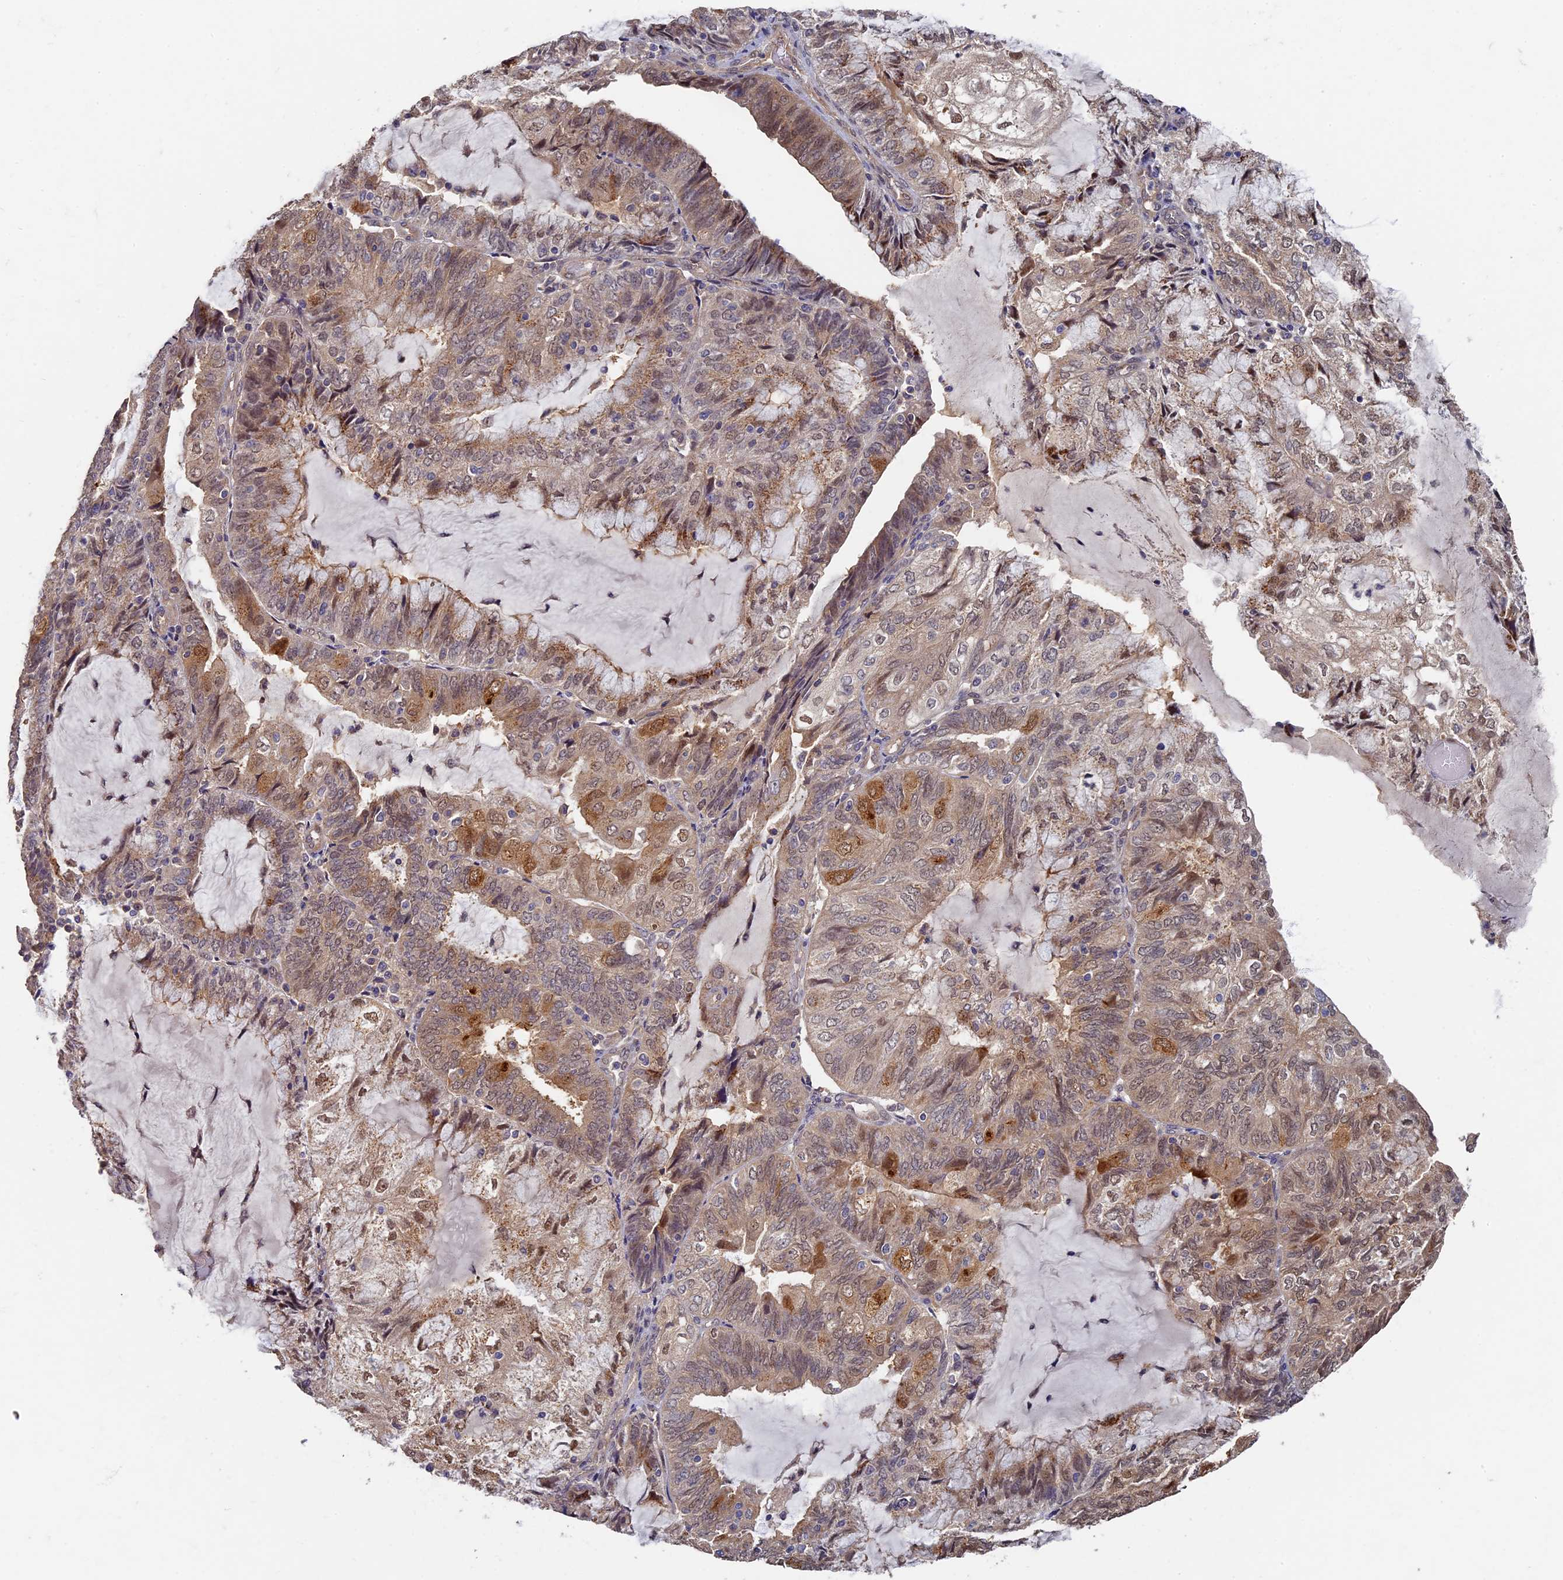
{"staining": {"intensity": "moderate", "quantity": "<25%", "location": "cytoplasmic/membranous"}, "tissue": "endometrial cancer", "cell_type": "Tumor cells", "image_type": "cancer", "snomed": [{"axis": "morphology", "description": "Adenocarcinoma, NOS"}, {"axis": "topography", "description": "Endometrium"}], "caption": "IHC micrograph of neoplastic tissue: adenocarcinoma (endometrial) stained using IHC reveals low levels of moderate protein expression localized specifically in the cytoplasmic/membranous of tumor cells, appearing as a cytoplasmic/membranous brown color.", "gene": "RSPH3", "patient": {"sex": "female", "age": 81}}